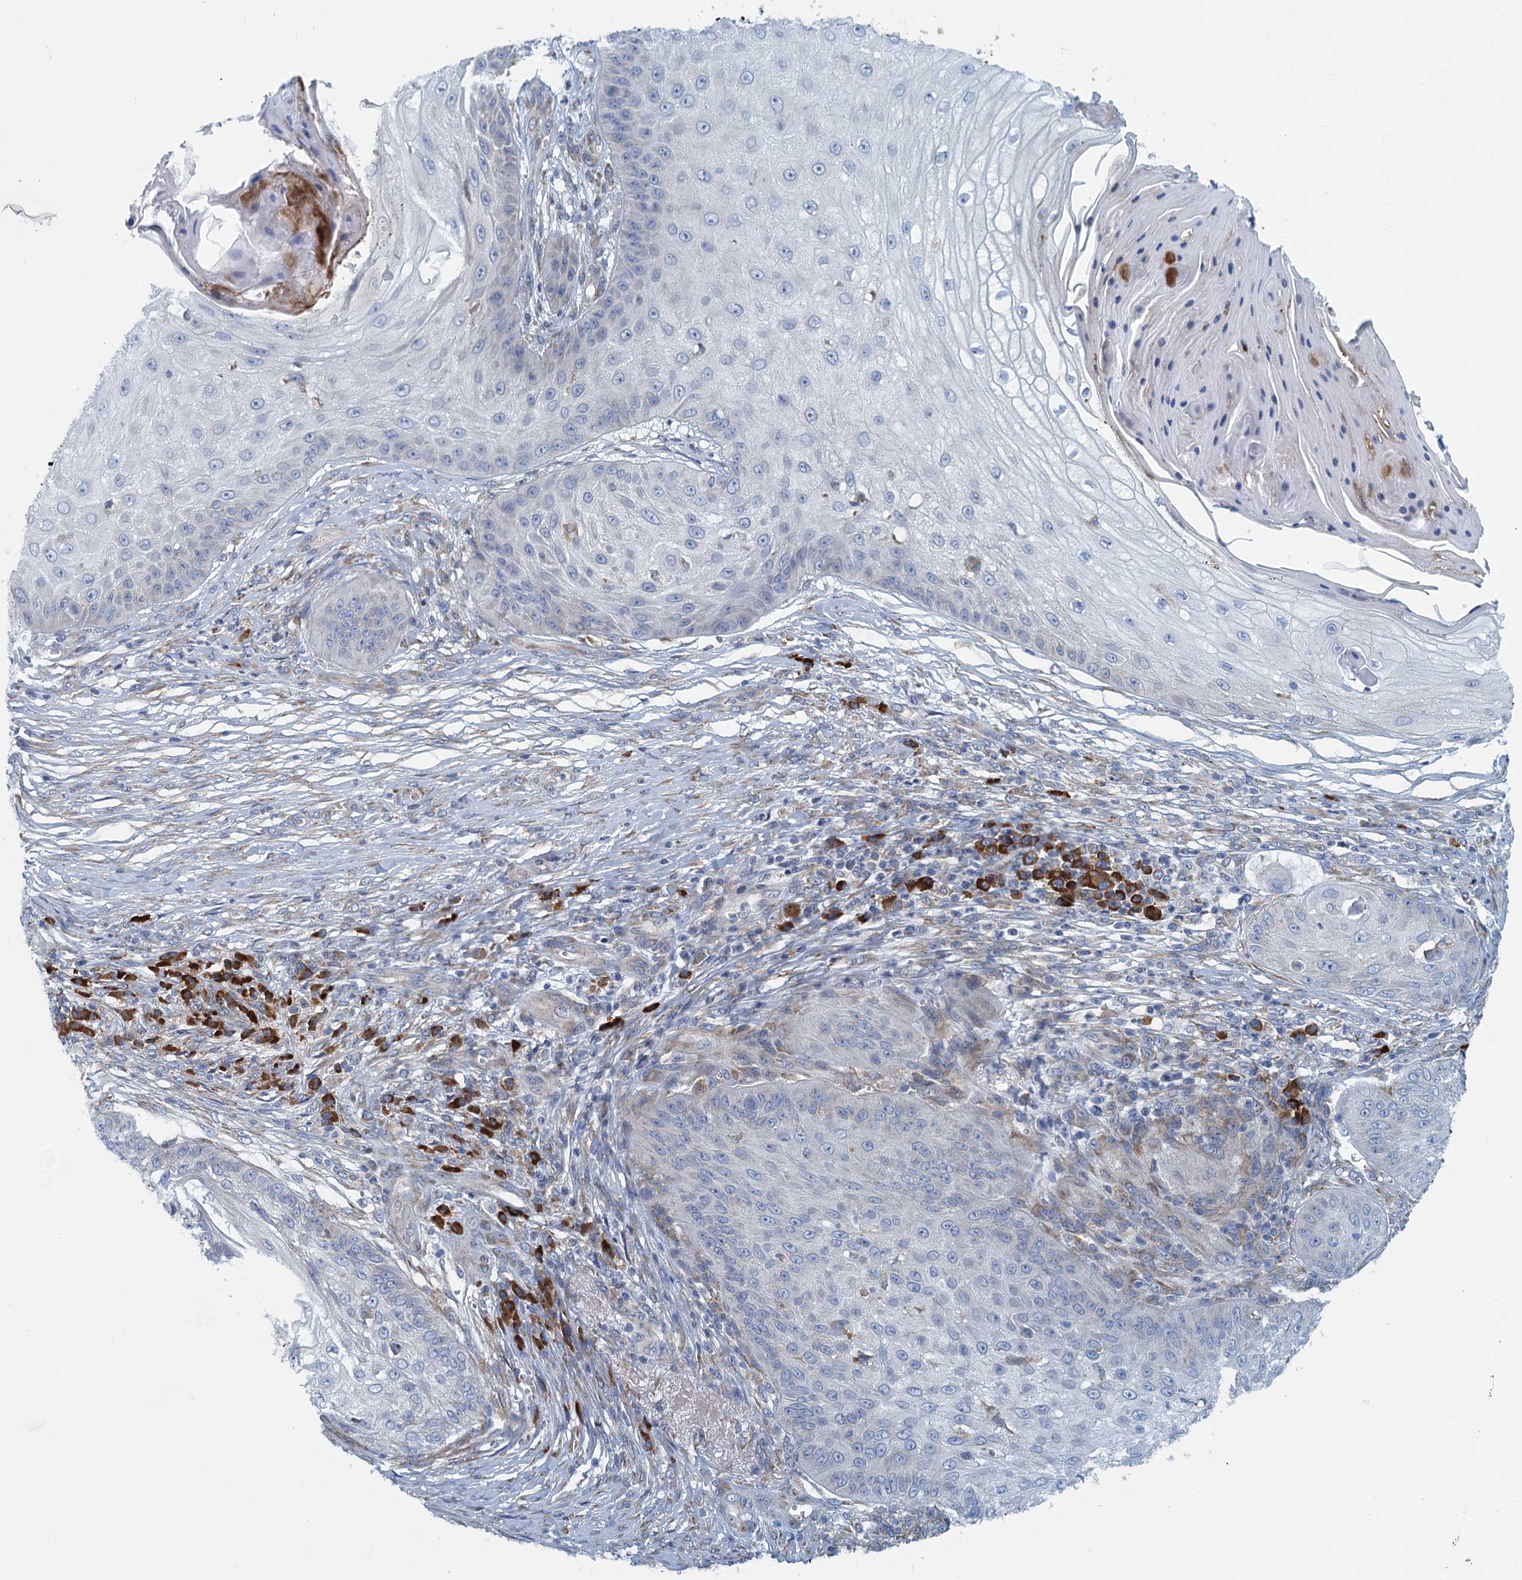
{"staining": {"intensity": "negative", "quantity": "none", "location": "none"}, "tissue": "skin cancer", "cell_type": "Tumor cells", "image_type": "cancer", "snomed": [{"axis": "morphology", "description": "Squamous cell carcinoma, NOS"}, {"axis": "topography", "description": "Skin"}], "caption": "Skin squamous cell carcinoma was stained to show a protein in brown. There is no significant positivity in tumor cells.", "gene": "MYDGF", "patient": {"sex": "male", "age": 70}}